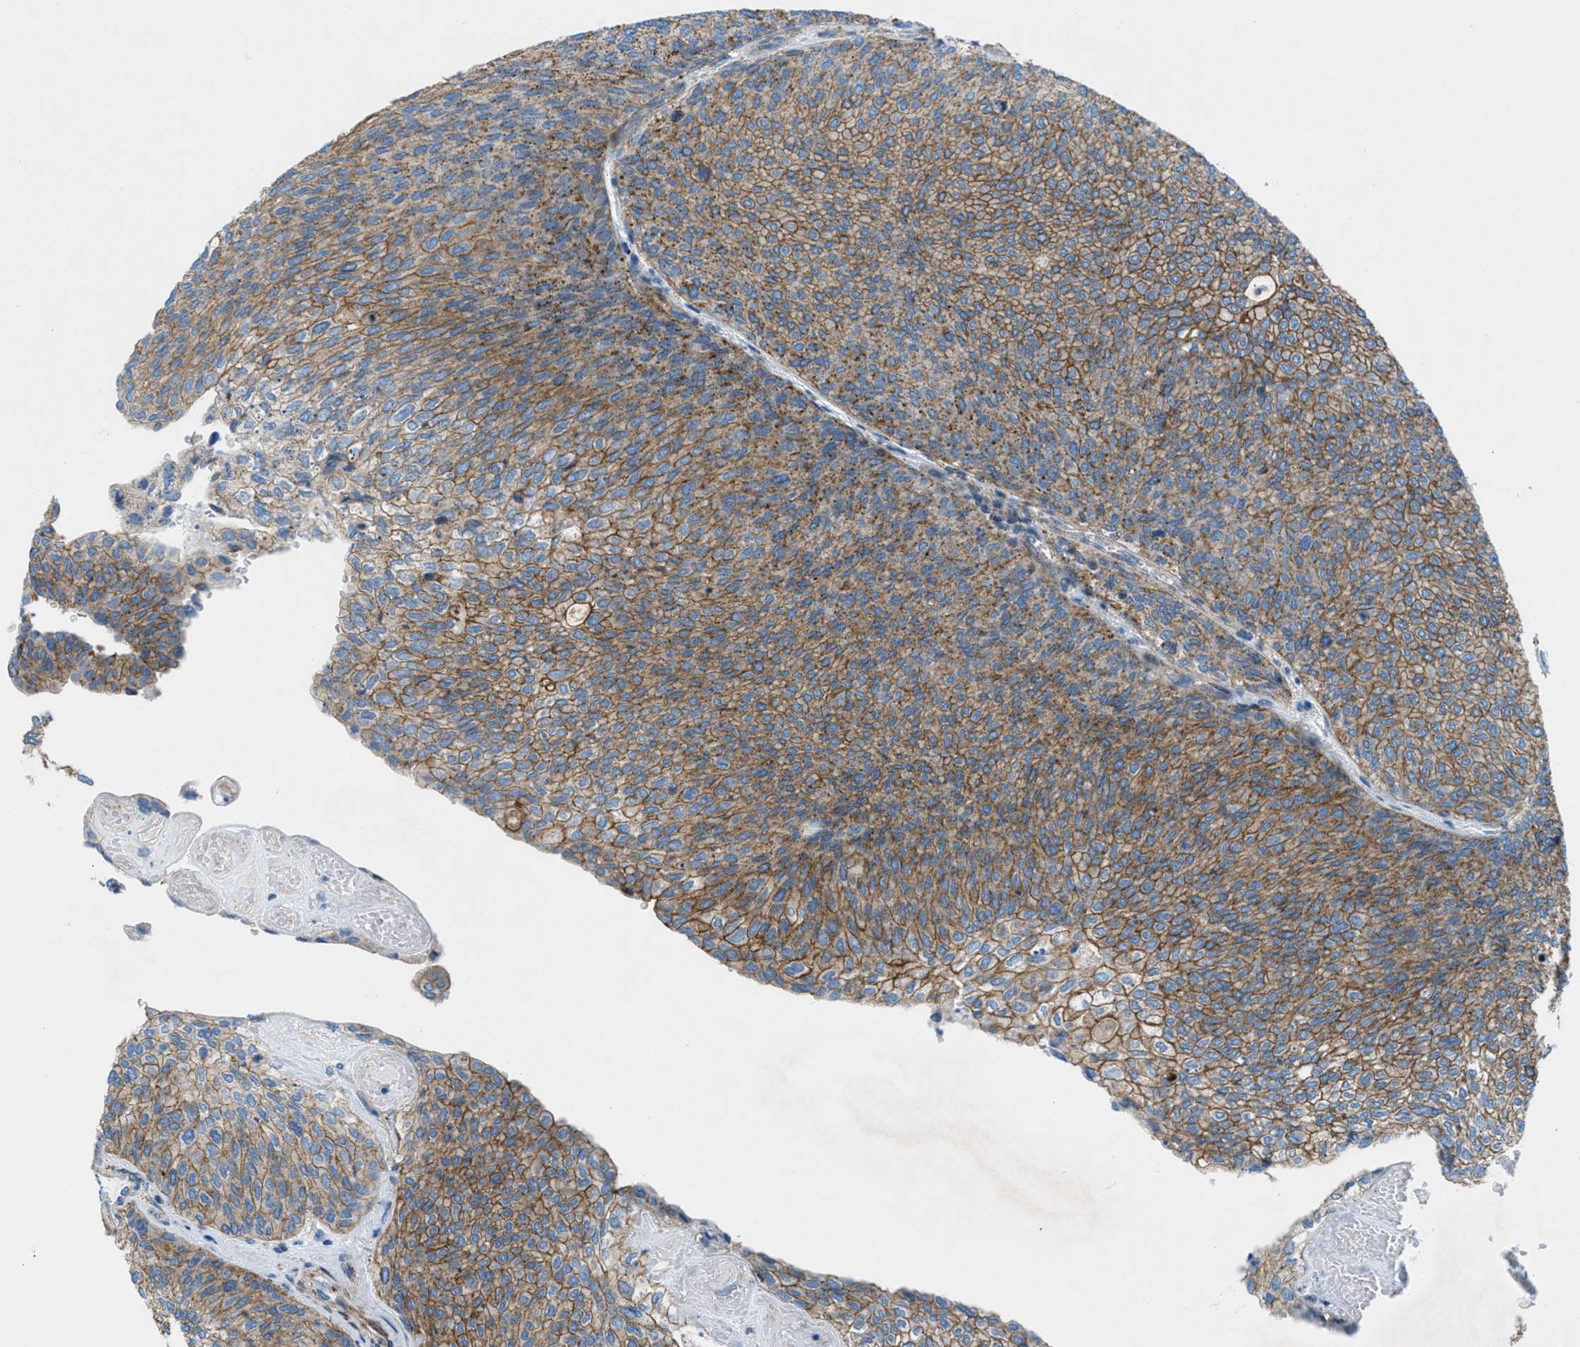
{"staining": {"intensity": "strong", "quantity": "25%-75%", "location": "cytoplasmic/membranous"}, "tissue": "urothelial cancer", "cell_type": "Tumor cells", "image_type": "cancer", "snomed": [{"axis": "morphology", "description": "Urothelial carcinoma, Low grade"}, {"axis": "topography", "description": "Urinary bladder"}], "caption": "Human urothelial carcinoma (low-grade) stained with a protein marker exhibits strong staining in tumor cells.", "gene": "MFSD13A", "patient": {"sex": "female", "age": 79}}